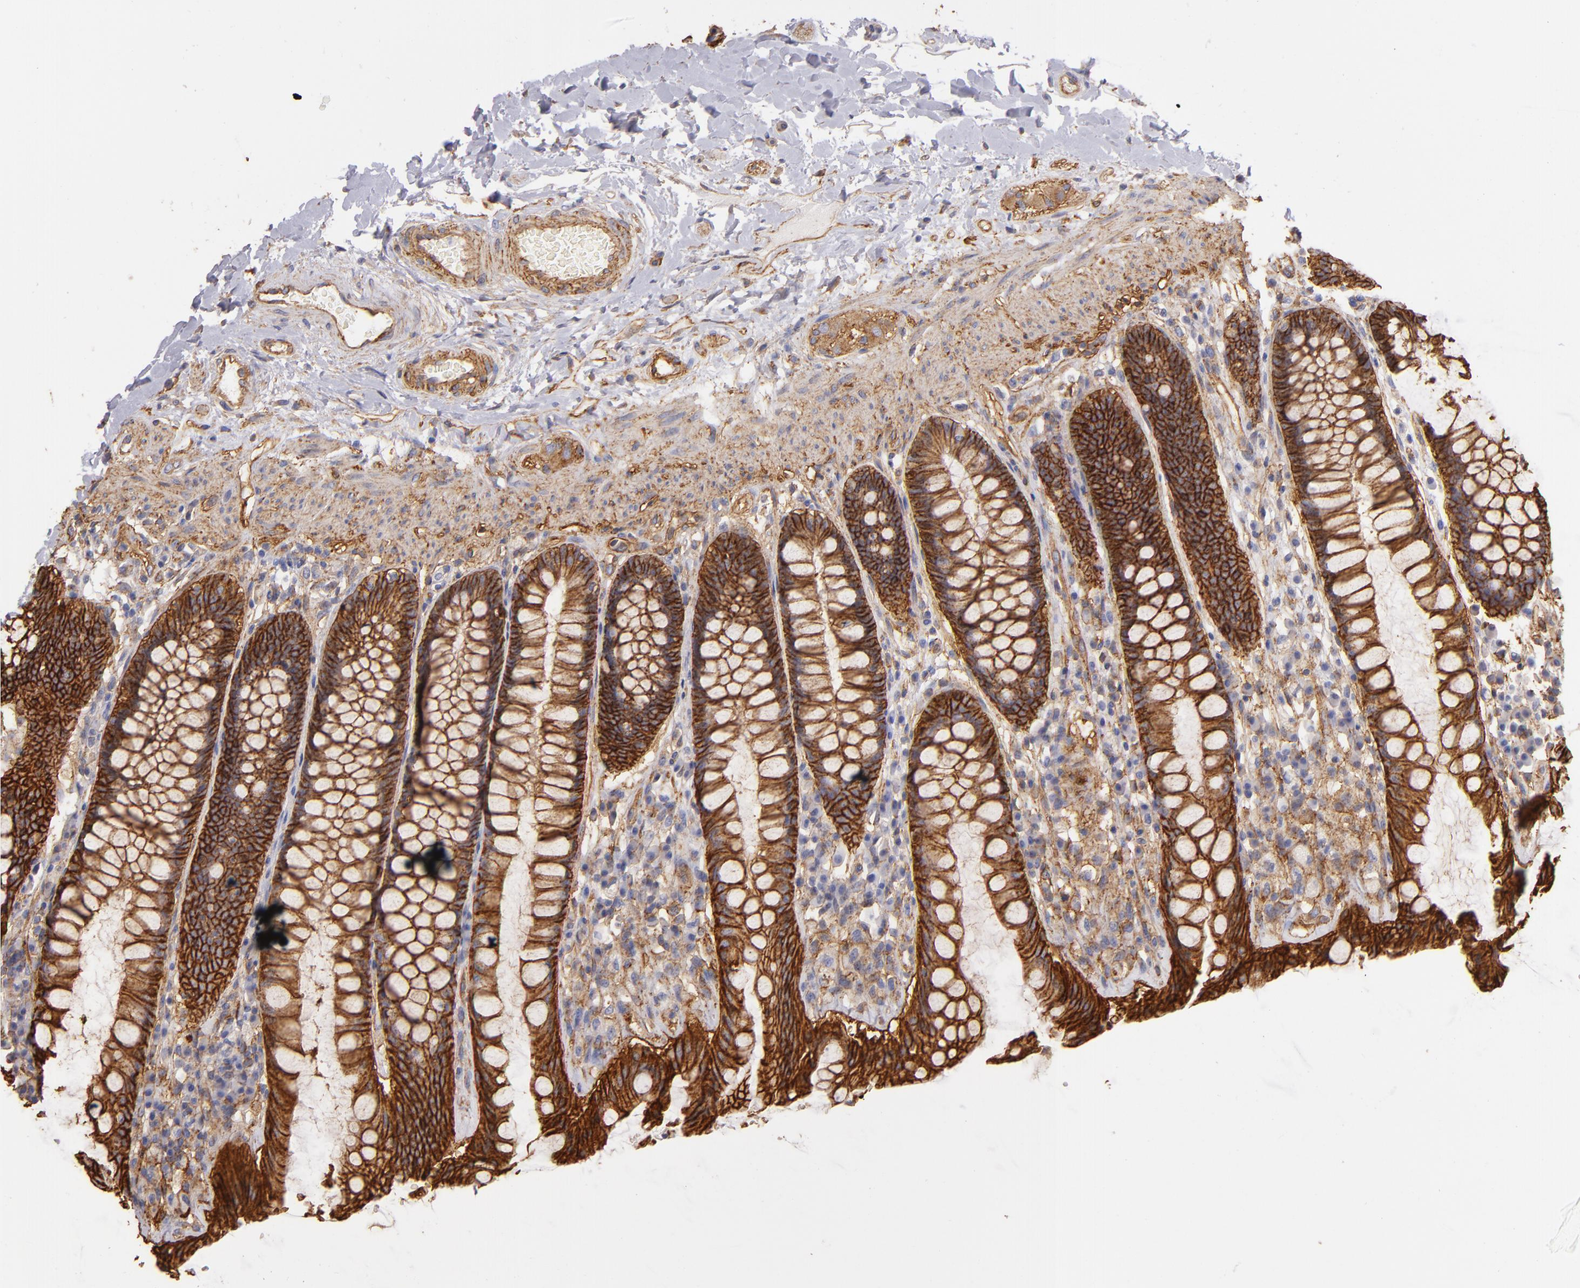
{"staining": {"intensity": "strong", "quantity": ">75%", "location": "cytoplasmic/membranous"}, "tissue": "rectum", "cell_type": "Glandular cells", "image_type": "normal", "snomed": [{"axis": "morphology", "description": "Normal tissue, NOS"}, {"axis": "topography", "description": "Rectum"}], "caption": "Protein staining of unremarkable rectum reveals strong cytoplasmic/membranous staining in approximately >75% of glandular cells. The staining was performed using DAB, with brown indicating positive protein expression. Nuclei are stained blue with hematoxylin.", "gene": "CD151", "patient": {"sex": "female", "age": 46}}